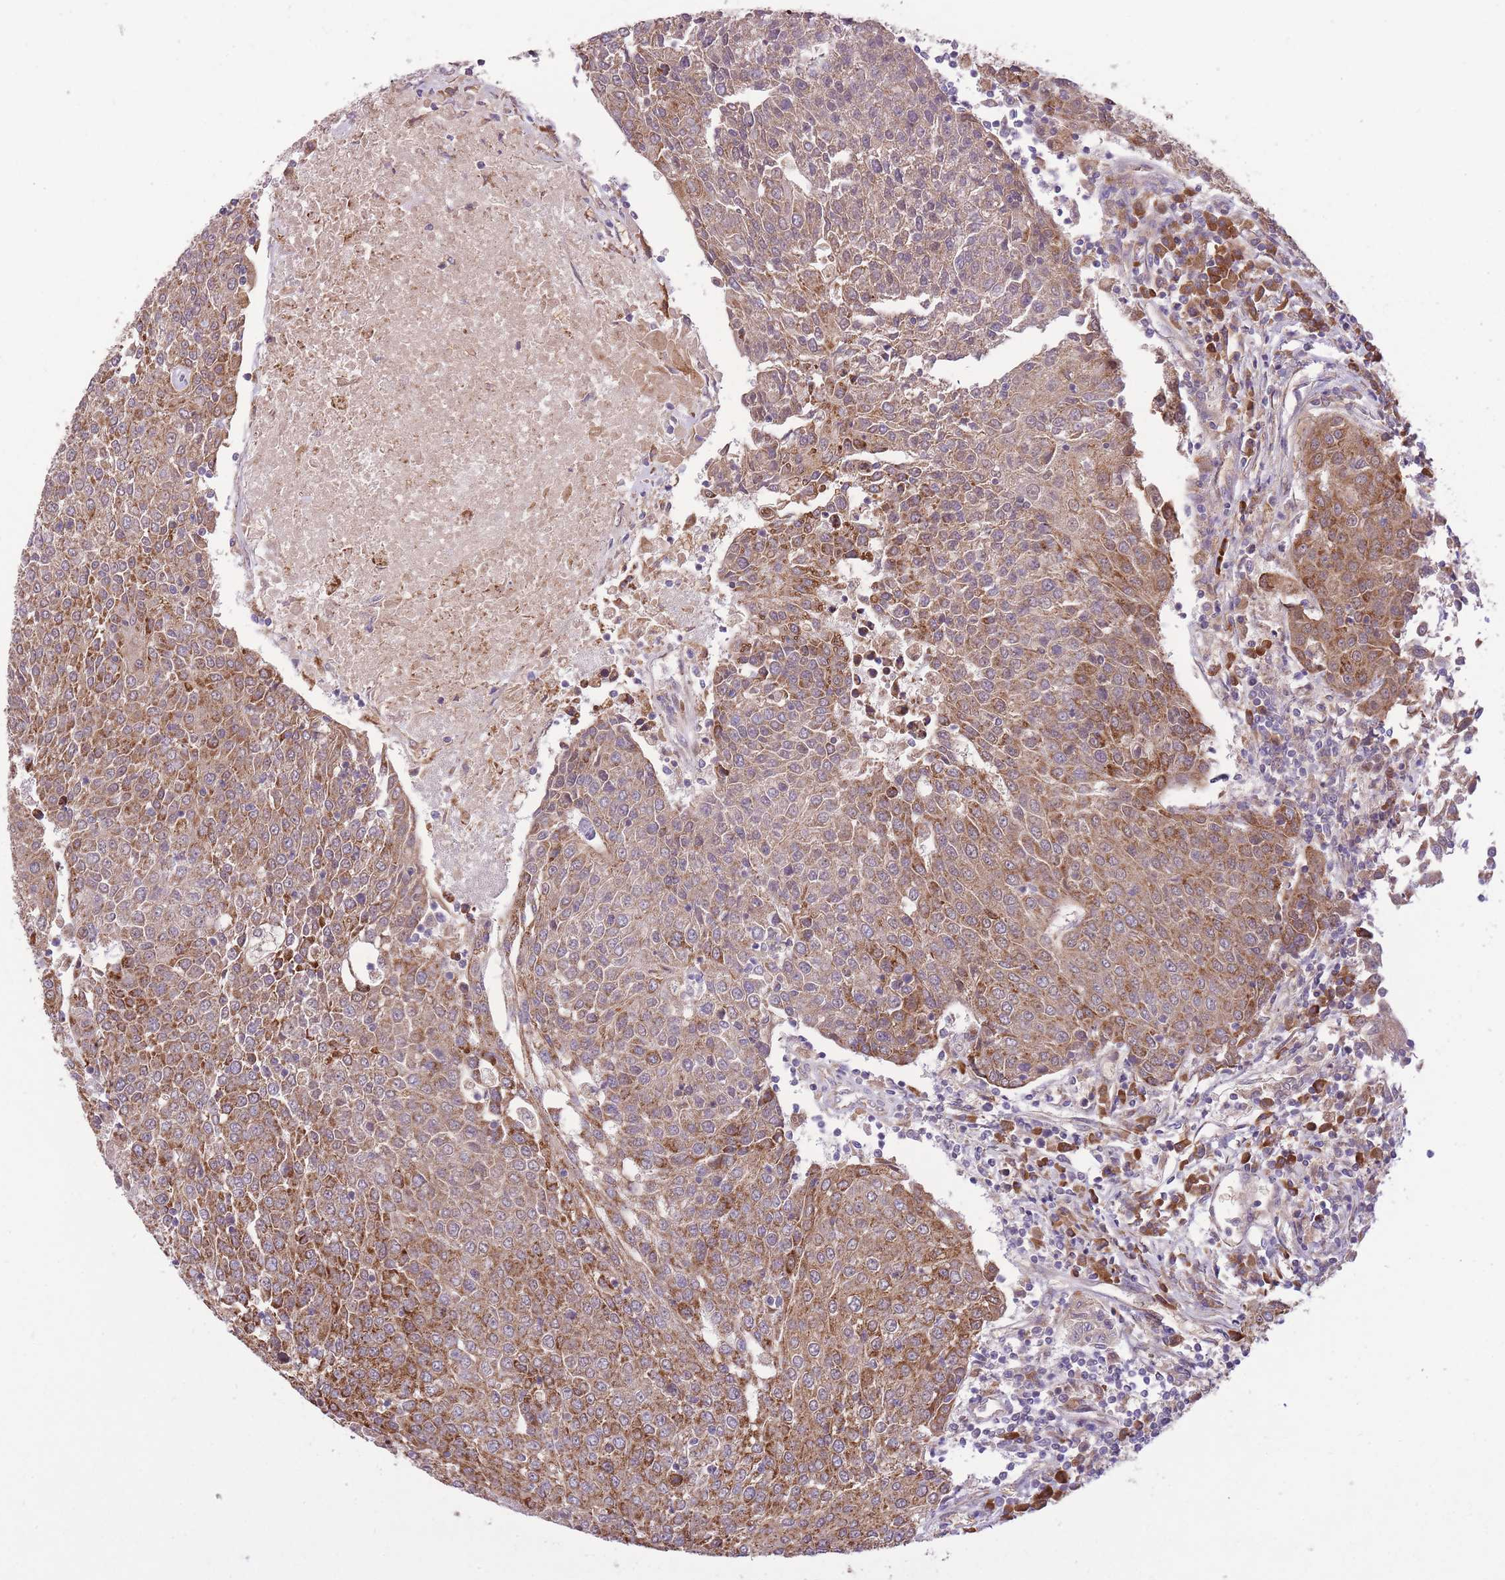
{"staining": {"intensity": "moderate", "quantity": ">75%", "location": "cytoplasmic/membranous"}, "tissue": "urothelial cancer", "cell_type": "Tumor cells", "image_type": "cancer", "snomed": [{"axis": "morphology", "description": "Urothelial carcinoma, High grade"}, {"axis": "topography", "description": "Urinary bladder"}], "caption": "Immunohistochemistry (IHC) of human urothelial carcinoma (high-grade) demonstrates medium levels of moderate cytoplasmic/membranous staining in approximately >75% of tumor cells.", "gene": "POLR3F", "patient": {"sex": "female", "age": 85}}